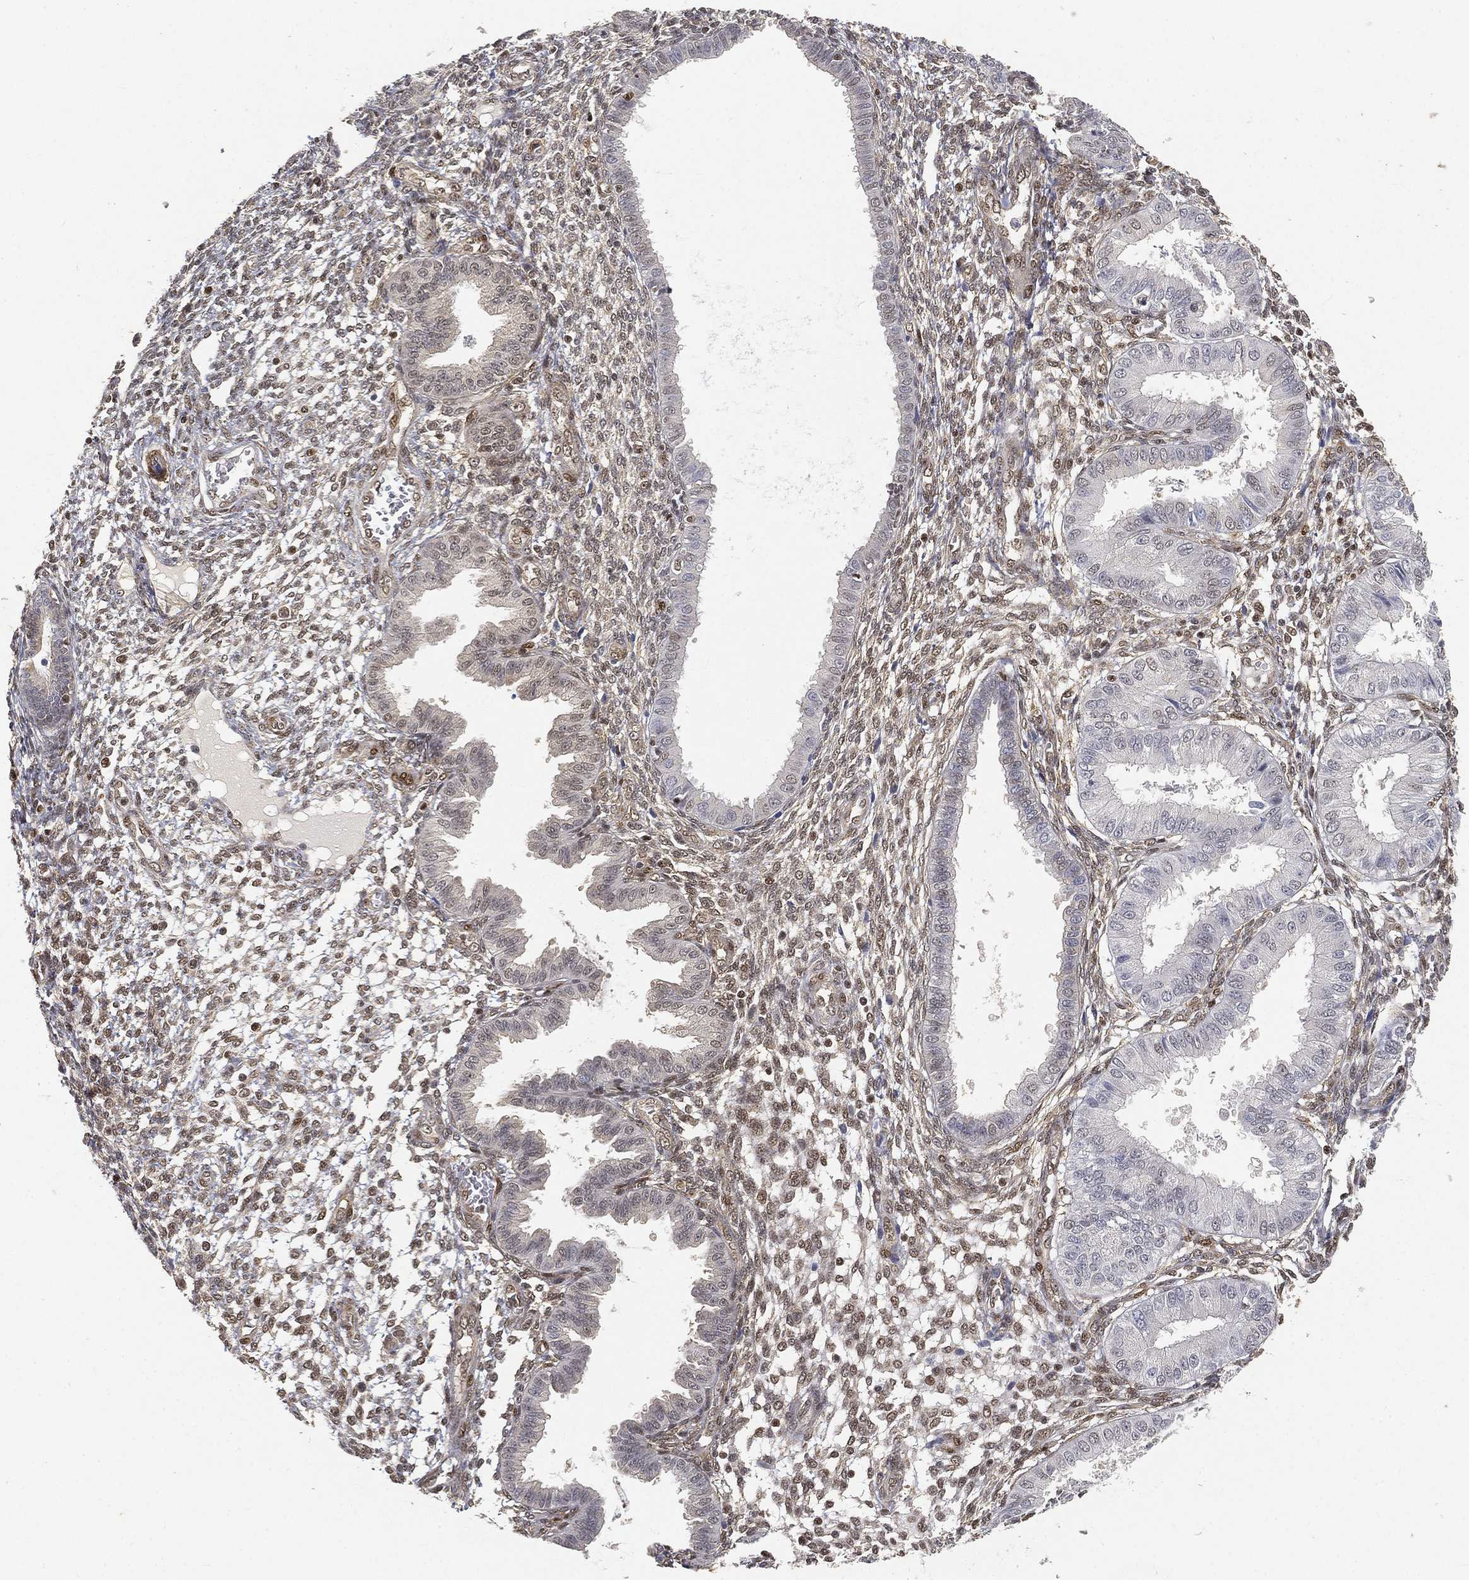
{"staining": {"intensity": "strong", "quantity": "25%-75%", "location": "nuclear"}, "tissue": "endometrium", "cell_type": "Cells in endometrial stroma", "image_type": "normal", "snomed": [{"axis": "morphology", "description": "Normal tissue, NOS"}, {"axis": "topography", "description": "Endometrium"}], "caption": "IHC (DAB (3,3'-diaminobenzidine)) staining of normal human endometrium demonstrates strong nuclear protein positivity in approximately 25%-75% of cells in endometrial stroma. (Brightfield microscopy of DAB IHC at high magnification).", "gene": "CRTC3", "patient": {"sex": "female", "age": 43}}